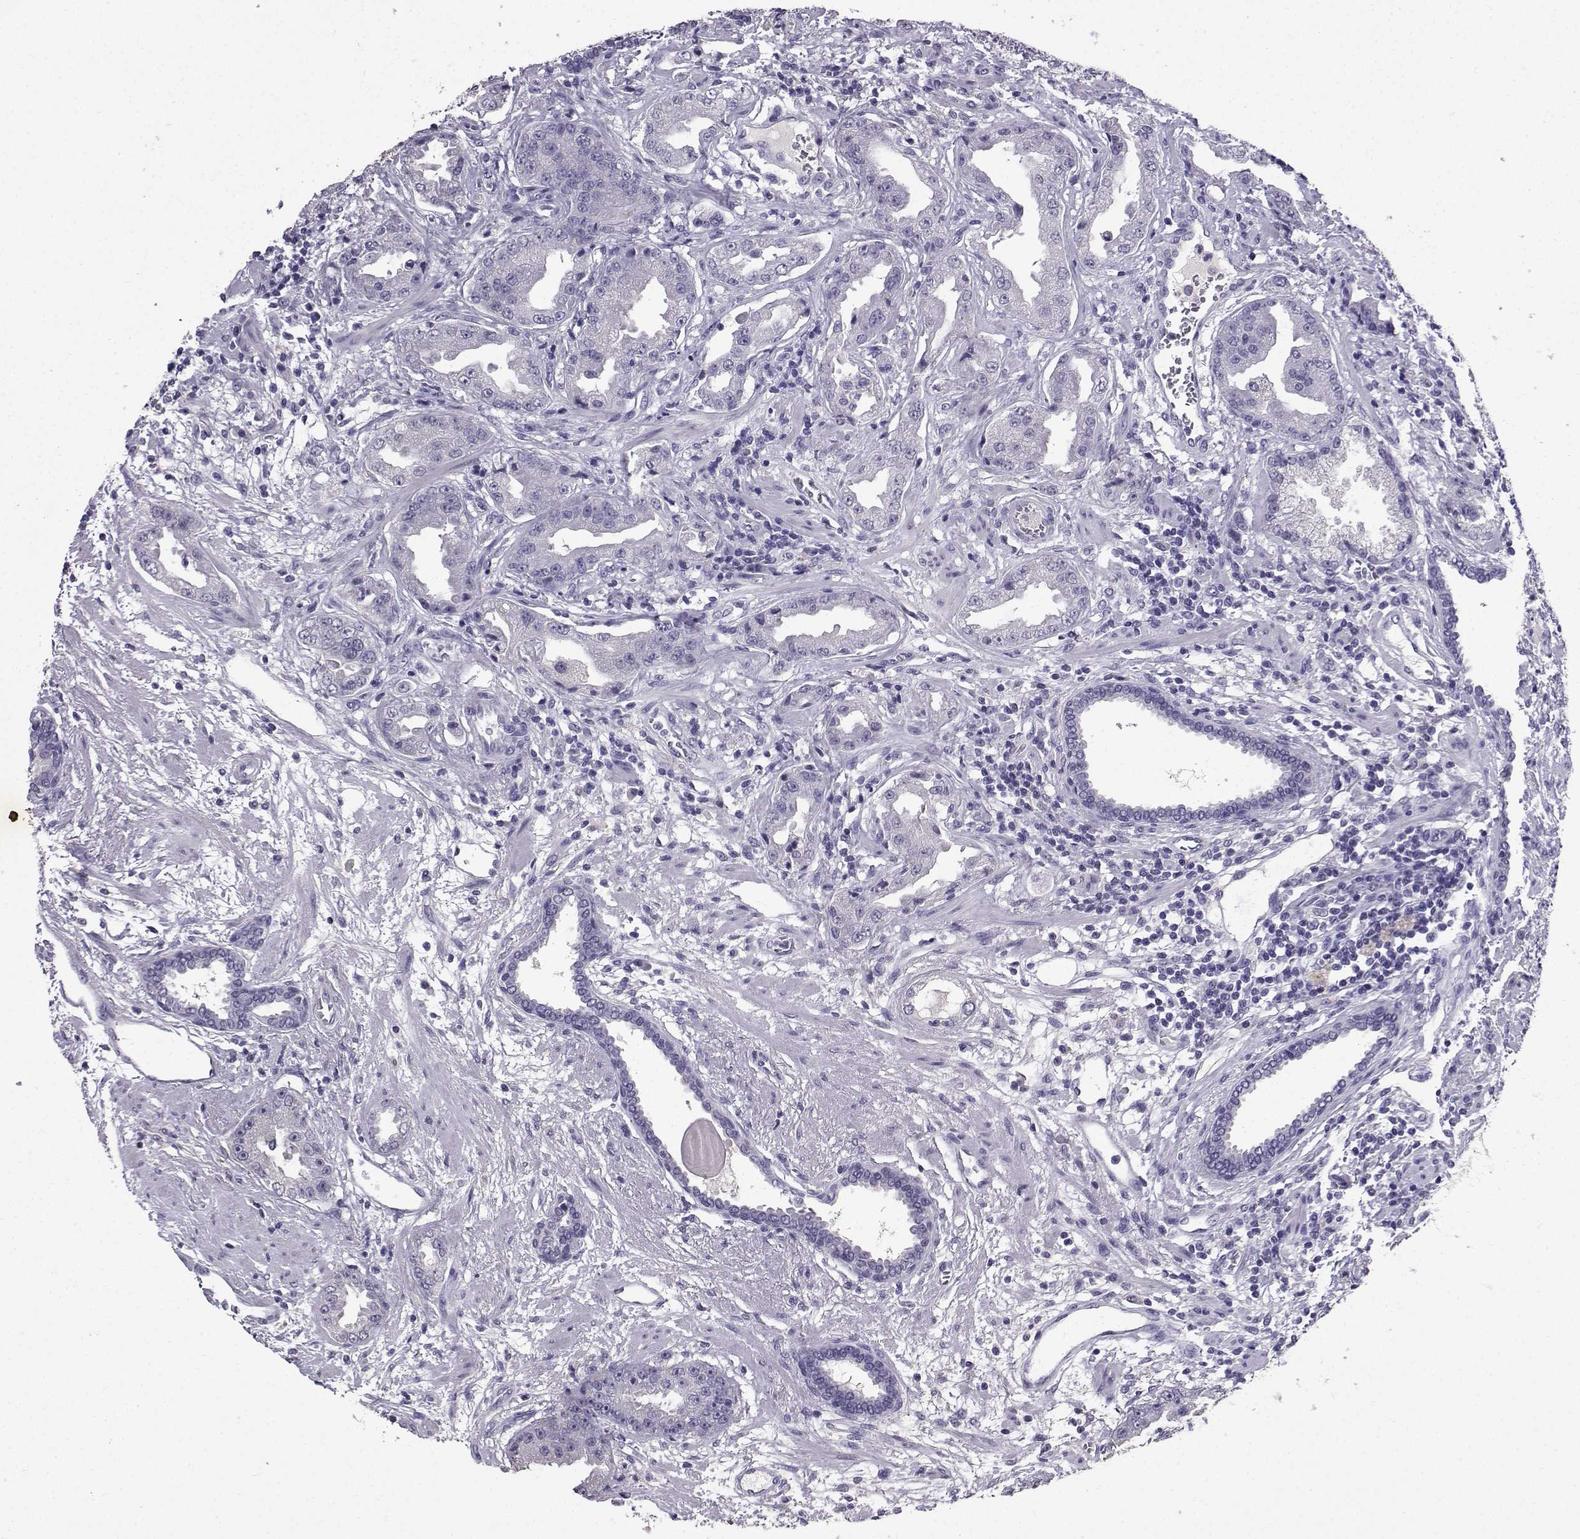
{"staining": {"intensity": "negative", "quantity": "none", "location": "none"}, "tissue": "prostate cancer", "cell_type": "Tumor cells", "image_type": "cancer", "snomed": [{"axis": "morphology", "description": "Adenocarcinoma, Low grade"}, {"axis": "topography", "description": "Prostate"}], "caption": "DAB immunohistochemical staining of human prostate cancer shows no significant positivity in tumor cells.", "gene": "SPAG11B", "patient": {"sex": "male", "age": 62}}